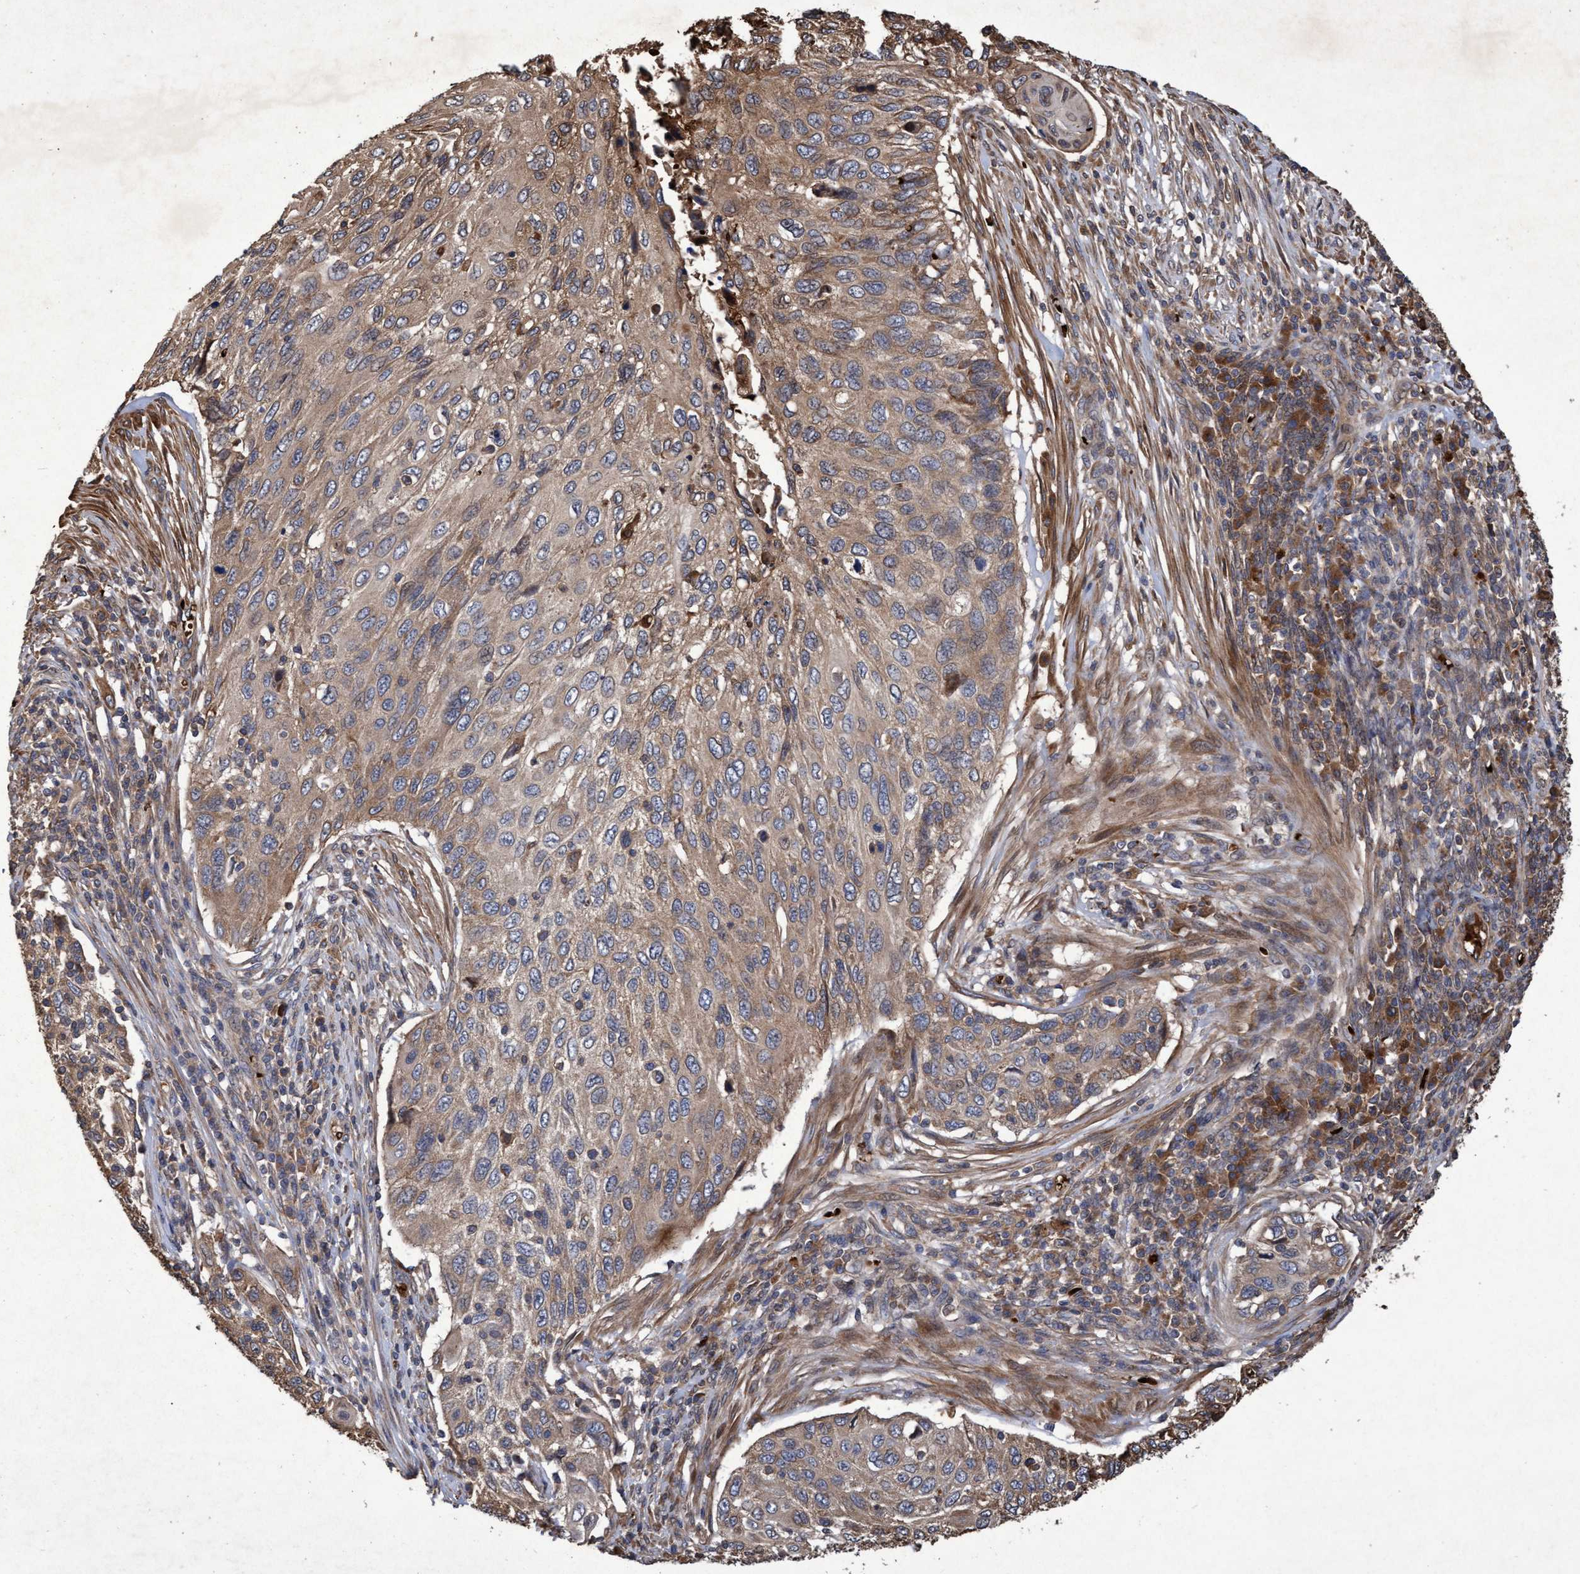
{"staining": {"intensity": "weak", "quantity": ">75%", "location": "cytoplasmic/membranous"}, "tissue": "cervical cancer", "cell_type": "Tumor cells", "image_type": "cancer", "snomed": [{"axis": "morphology", "description": "Squamous cell carcinoma, NOS"}, {"axis": "topography", "description": "Cervix"}], "caption": "Immunohistochemical staining of squamous cell carcinoma (cervical) exhibits low levels of weak cytoplasmic/membranous staining in about >75% of tumor cells.", "gene": "CHMP6", "patient": {"sex": "female", "age": 70}}